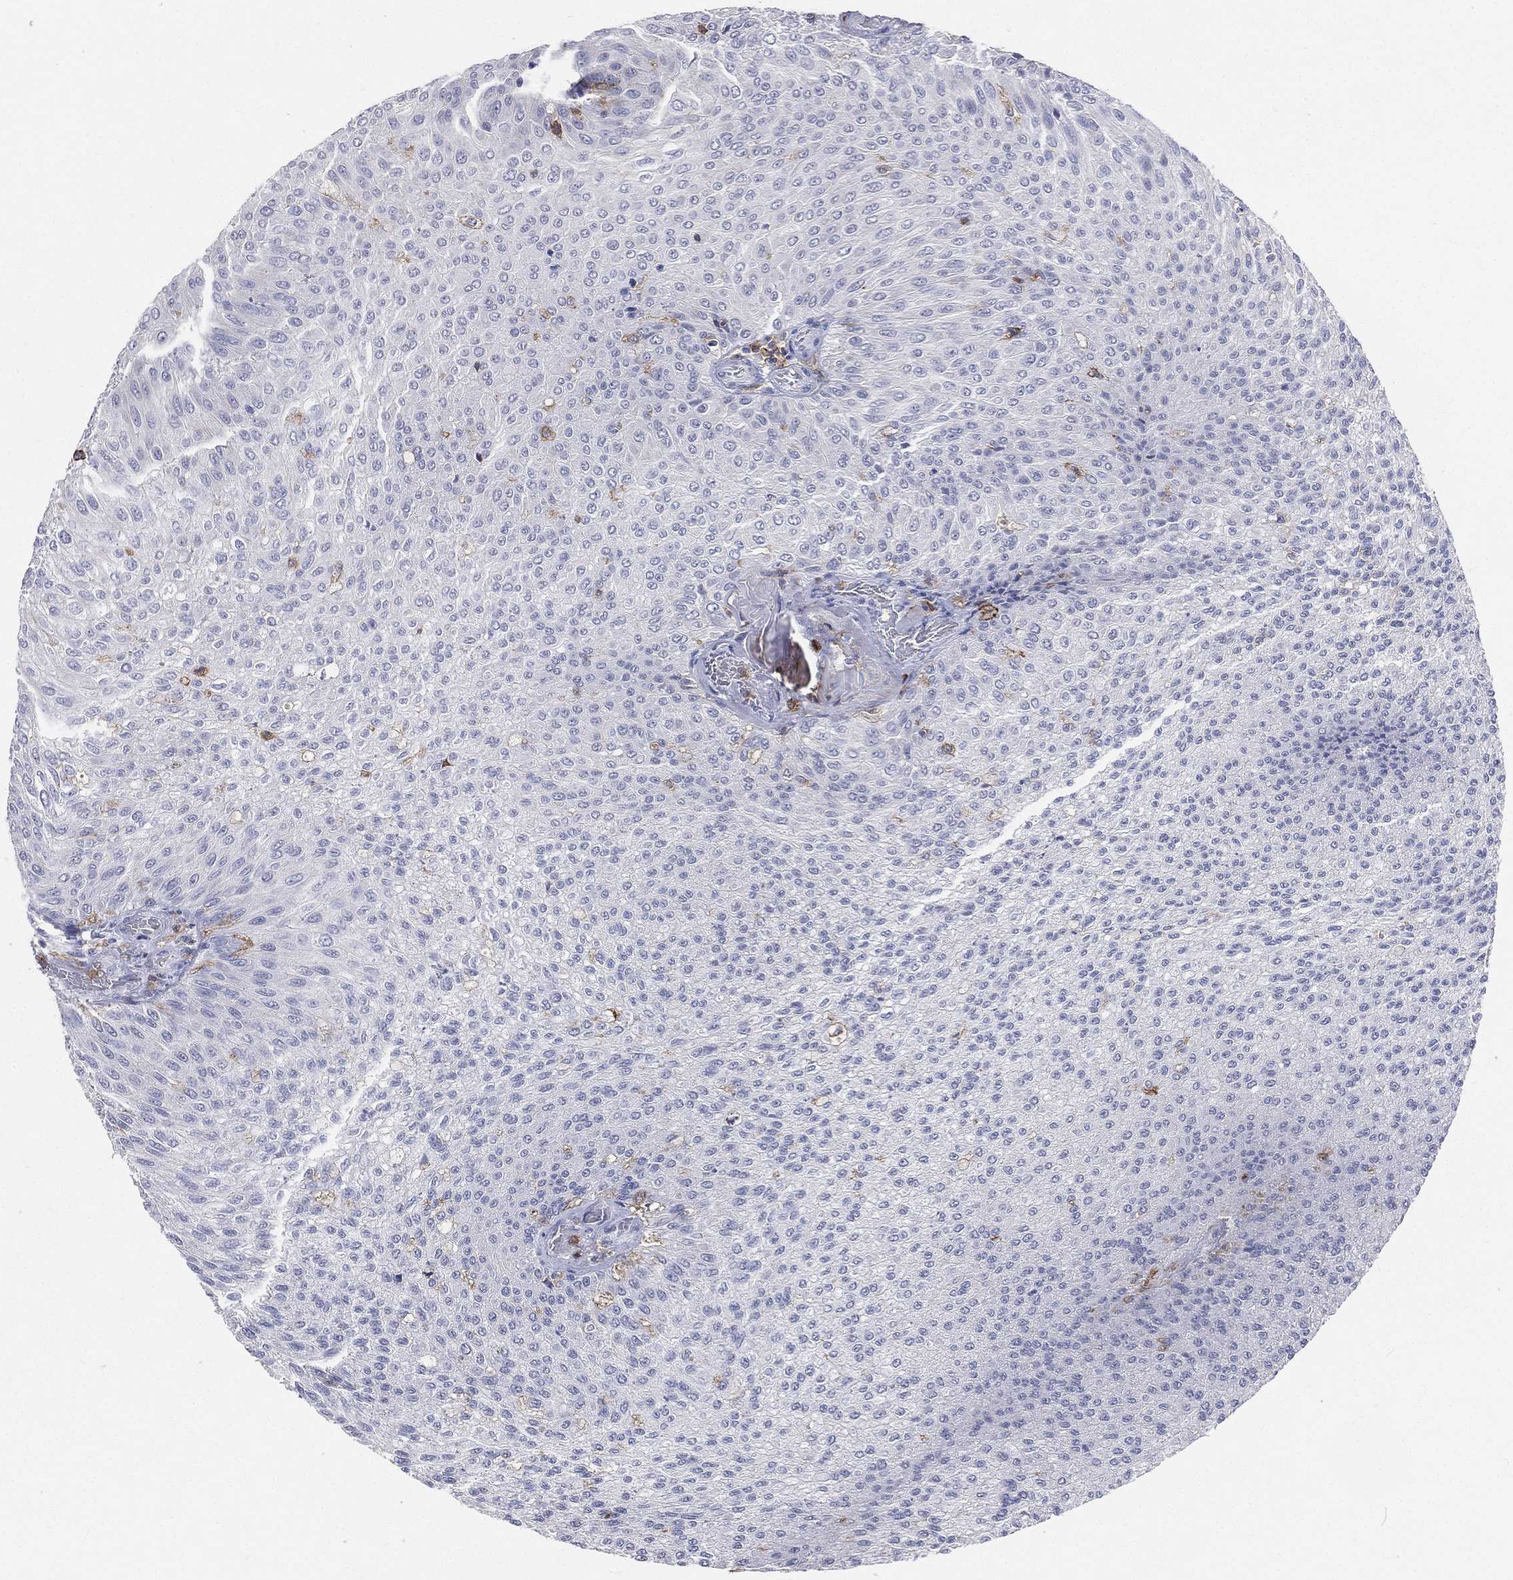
{"staining": {"intensity": "negative", "quantity": "none", "location": "none"}, "tissue": "urothelial cancer", "cell_type": "Tumor cells", "image_type": "cancer", "snomed": [{"axis": "morphology", "description": "Urothelial carcinoma, Low grade"}, {"axis": "topography", "description": "Ureter, NOS"}, {"axis": "topography", "description": "Urinary bladder"}], "caption": "Tumor cells are negative for protein expression in human low-grade urothelial carcinoma. (DAB IHC with hematoxylin counter stain).", "gene": "CD33", "patient": {"sex": "male", "age": 78}}